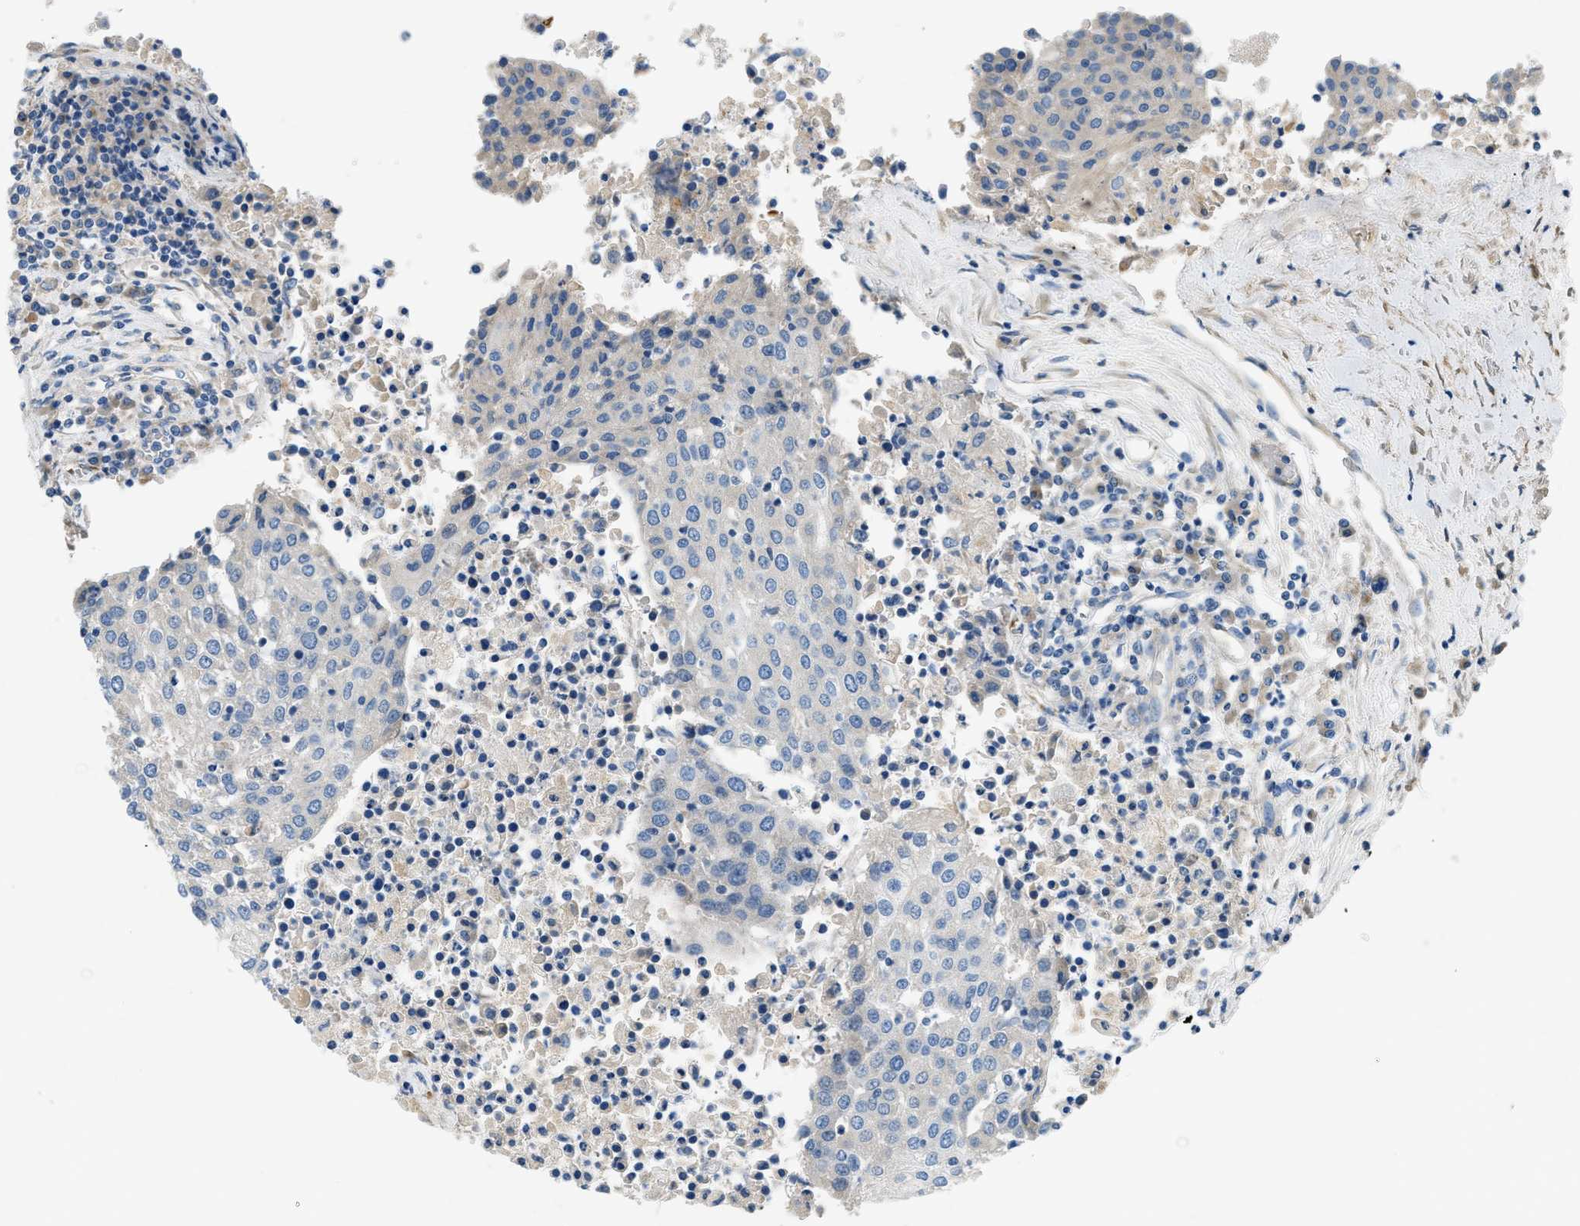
{"staining": {"intensity": "negative", "quantity": "none", "location": "none"}, "tissue": "urothelial cancer", "cell_type": "Tumor cells", "image_type": "cancer", "snomed": [{"axis": "morphology", "description": "Urothelial carcinoma, High grade"}, {"axis": "topography", "description": "Urinary bladder"}], "caption": "There is no significant positivity in tumor cells of urothelial cancer.", "gene": "COL15A1", "patient": {"sex": "female", "age": 85}}